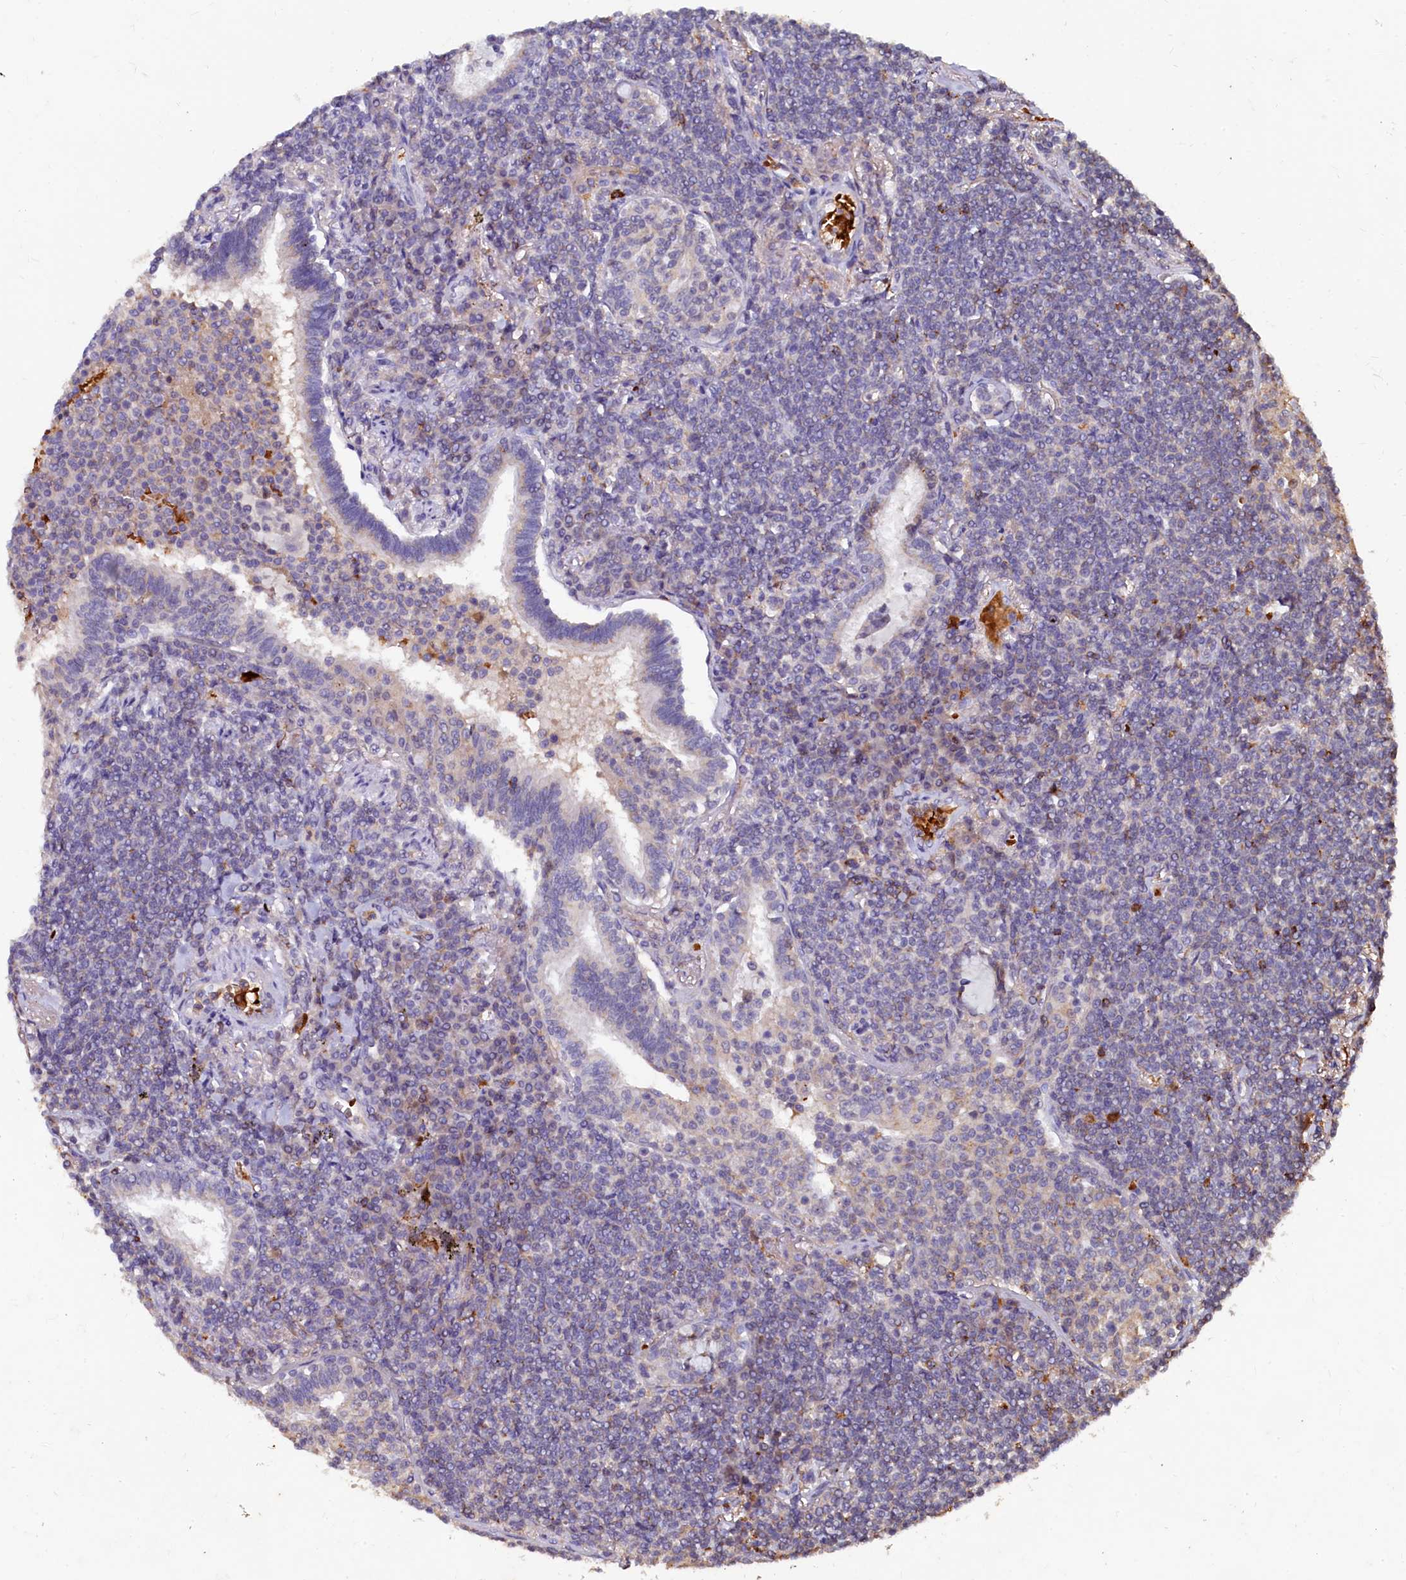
{"staining": {"intensity": "negative", "quantity": "none", "location": "none"}, "tissue": "lymphoma", "cell_type": "Tumor cells", "image_type": "cancer", "snomed": [{"axis": "morphology", "description": "Malignant lymphoma, non-Hodgkin's type, Low grade"}, {"axis": "topography", "description": "Lung"}], "caption": "There is no significant expression in tumor cells of malignant lymphoma, non-Hodgkin's type (low-grade).", "gene": "CSTPP1", "patient": {"sex": "female", "age": 71}}